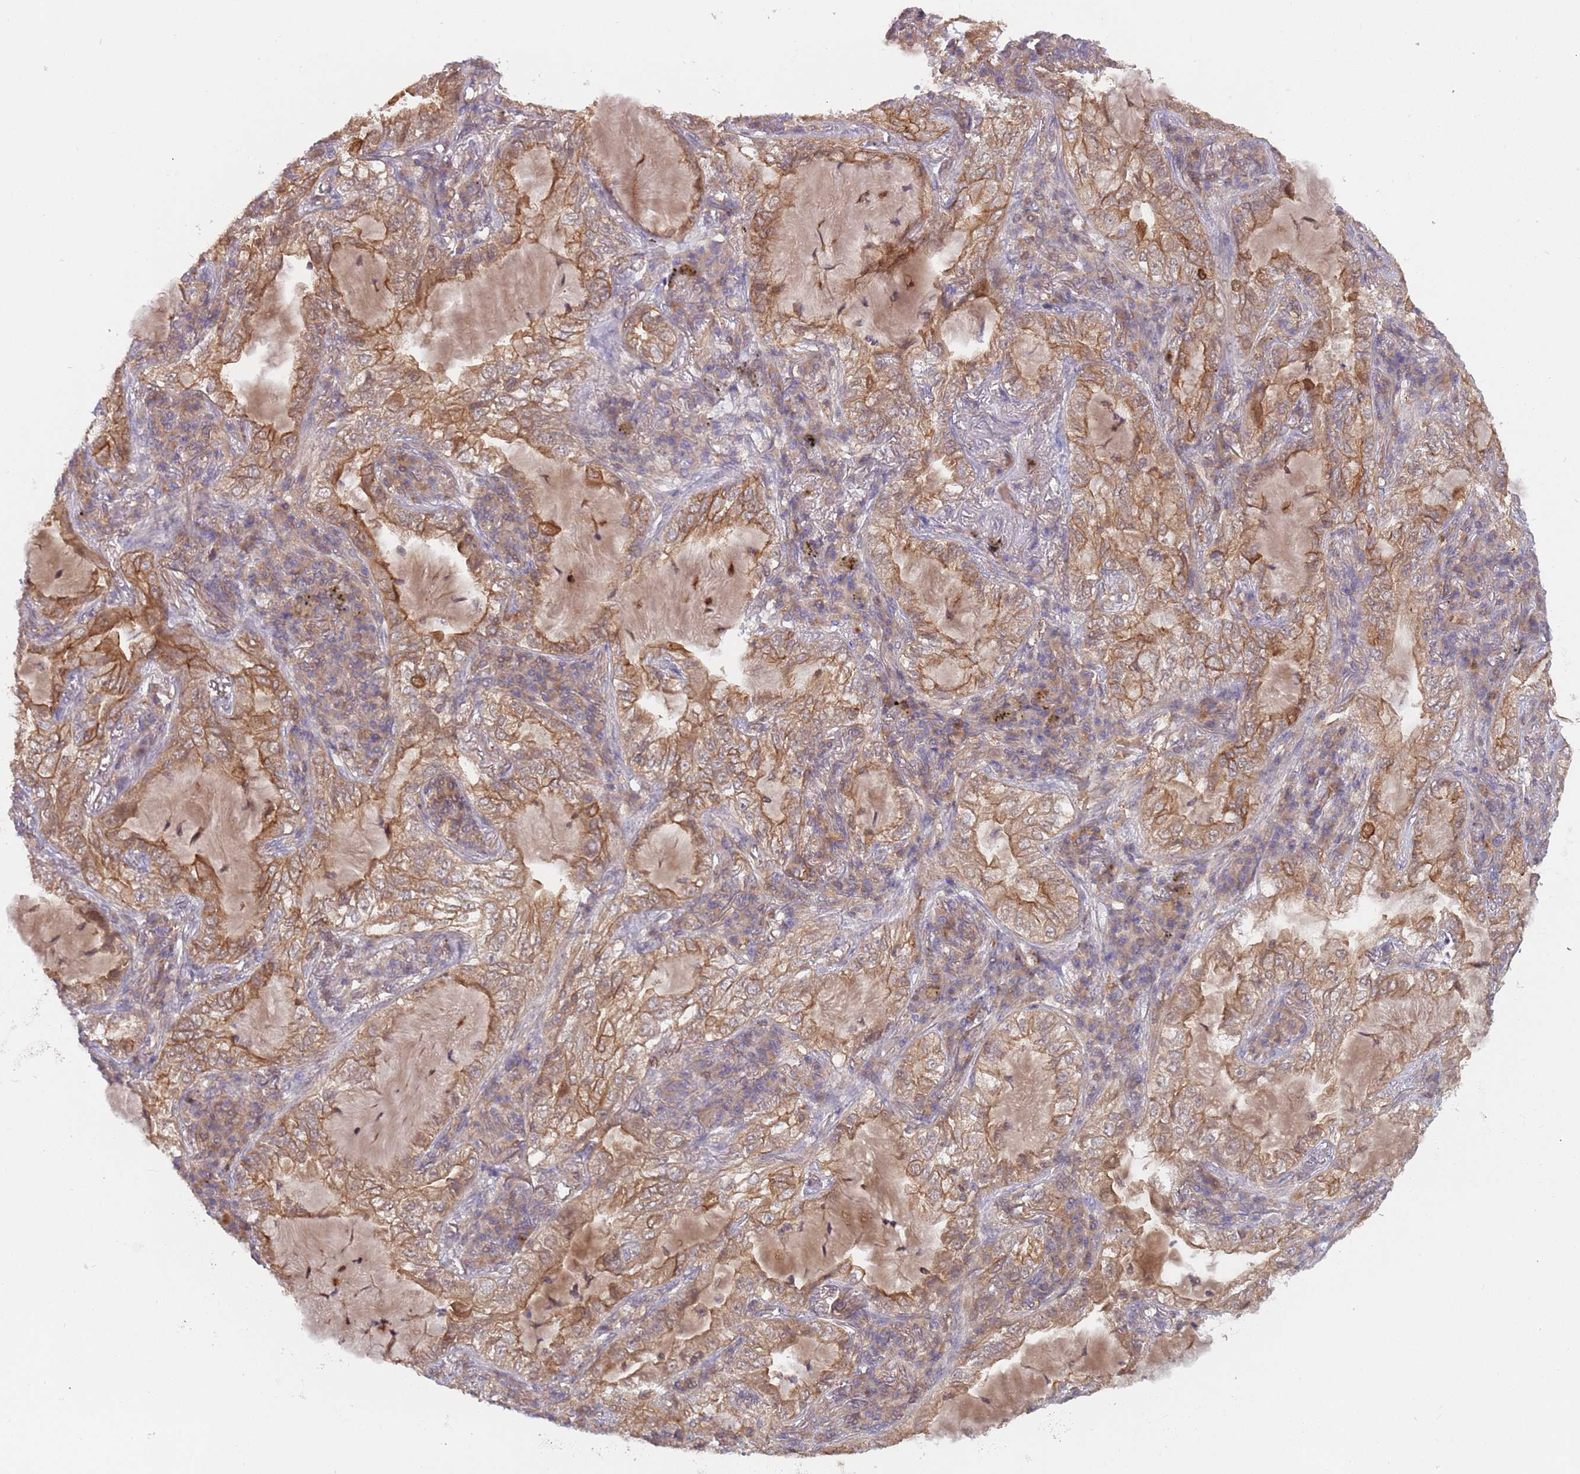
{"staining": {"intensity": "moderate", "quantity": ">75%", "location": "cytoplasmic/membranous"}, "tissue": "lung cancer", "cell_type": "Tumor cells", "image_type": "cancer", "snomed": [{"axis": "morphology", "description": "Adenocarcinoma, NOS"}, {"axis": "topography", "description": "Lung"}], "caption": "This photomicrograph demonstrates IHC staining of adenocarcinoma (lung), with medium moderate cytoplasmic/membranous positivity in about >75% of tumor cells.", "gene": "GSDMD", "patient": {"sex": "female", "age": 73}}